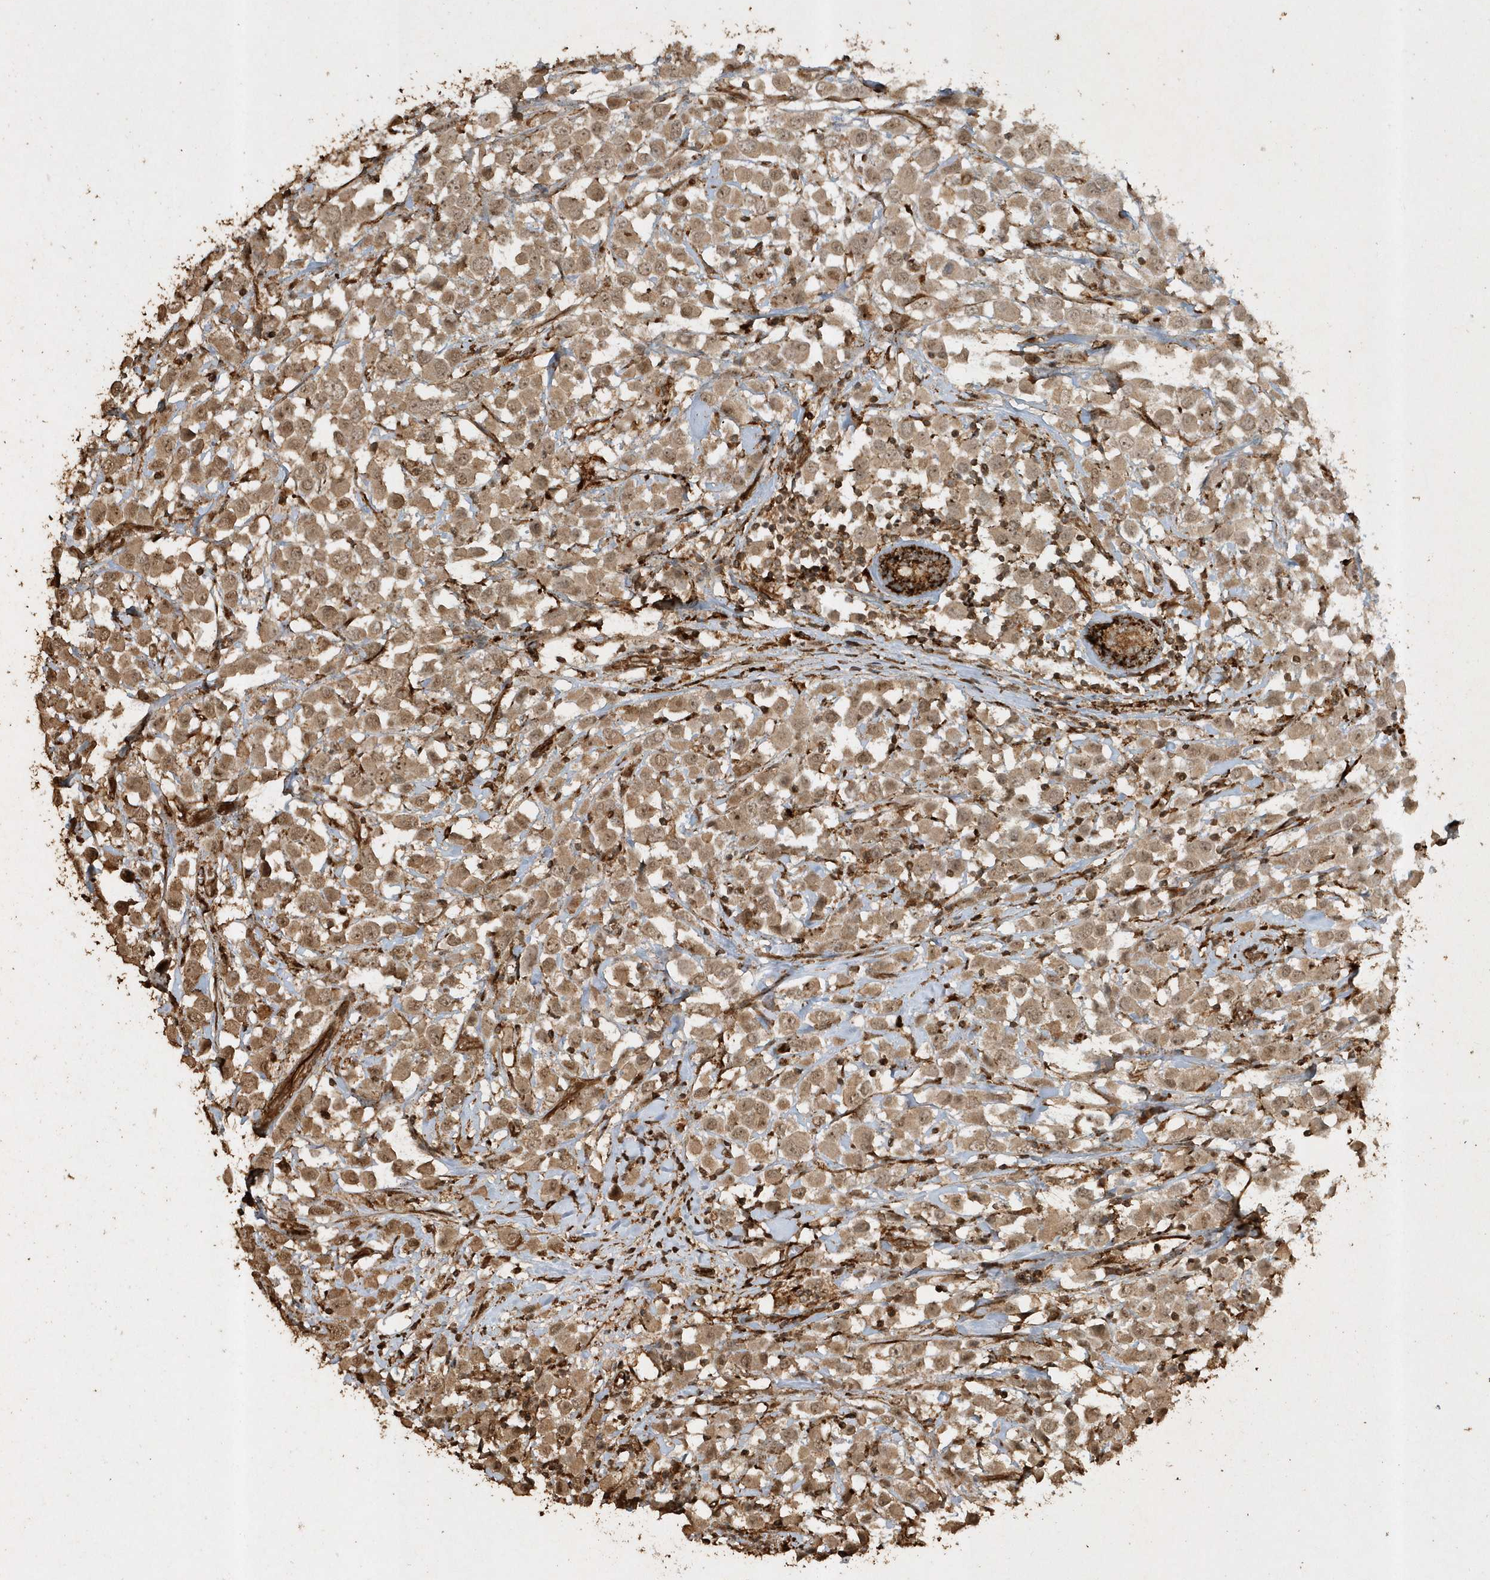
{"staining": {"intensity": "moderate", "quantity": ">75%", "location": "cytoplasmic/membranous,nuclear"}, "tissue": "breast cancer", "cell_type": "Tumor cells", "image_type": "cancer", "snomed": [{"axis": "morphology", "description": "Duct carcinoma"}, {"axis": "topography", "description": "Breast"}], "caption": "Human breast cancer (infiltrating ductal carcinoma) stained with a brown dye shows moderate cytoplasmic/membranous and nuclear positive positivity in about >75% of tumor cells.", "gene": "AVPI1", "patient": {"sex": "female", "age": 61}}